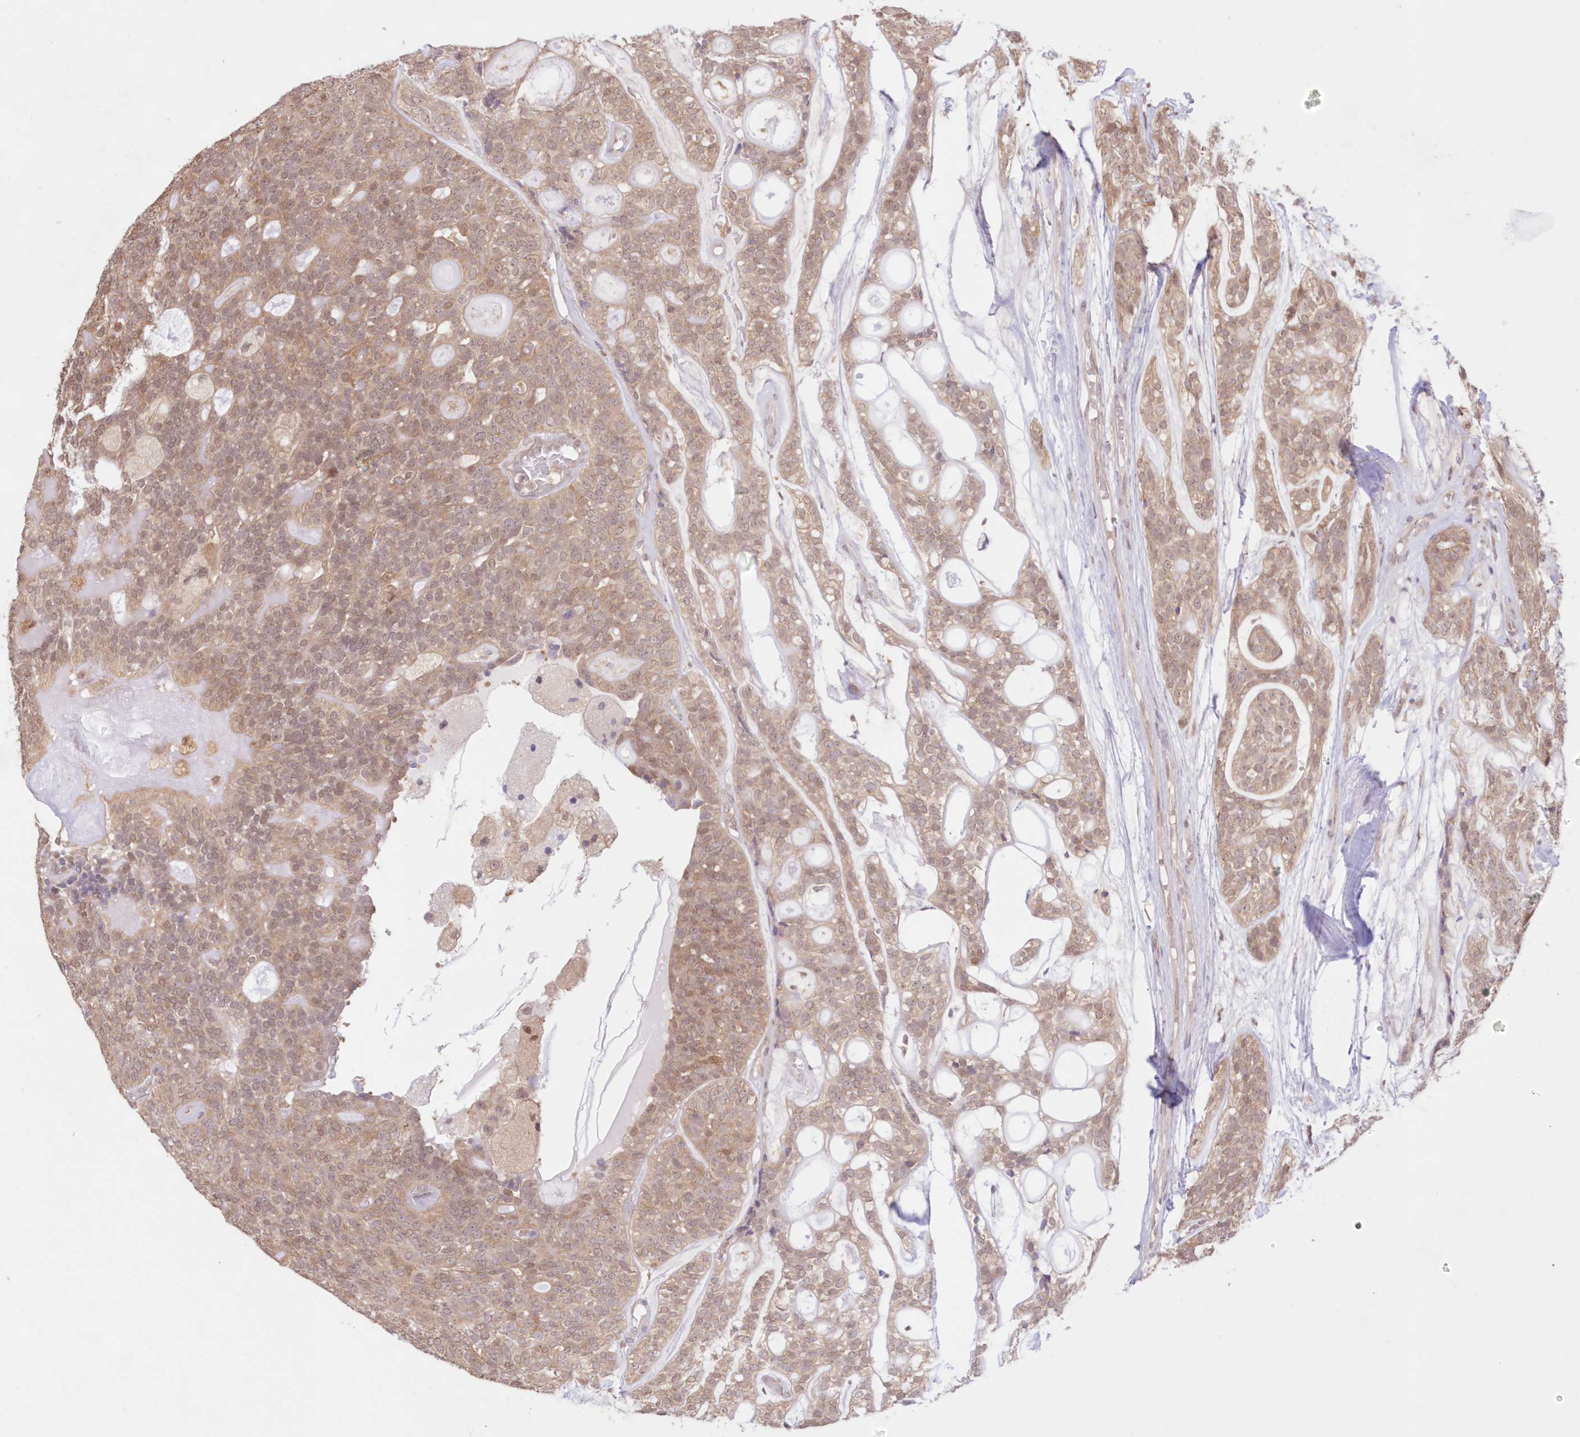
{"staining": {"intensity": "moderate", "quantity": ">75%", "location": "cytoplasmic/membranous,nuclear"}, "tissue": "head and neck cancer", "cell_type": "Tumor cells", "image_type": "cancer", "snomed": [{"axis": "morphology", "description": "Adenocarcinoma, NOS"}, {"axis": "topography", "description": "Head-Neck"}], "caption": "Head and neck cancer (adenocarcinoma) stained for a protein shows moderate cytoplasmic/membranous and nuclear positivity in tumor cells.", "gene": "RNPEP", "patient": {"sex": "male", "age": 66}}